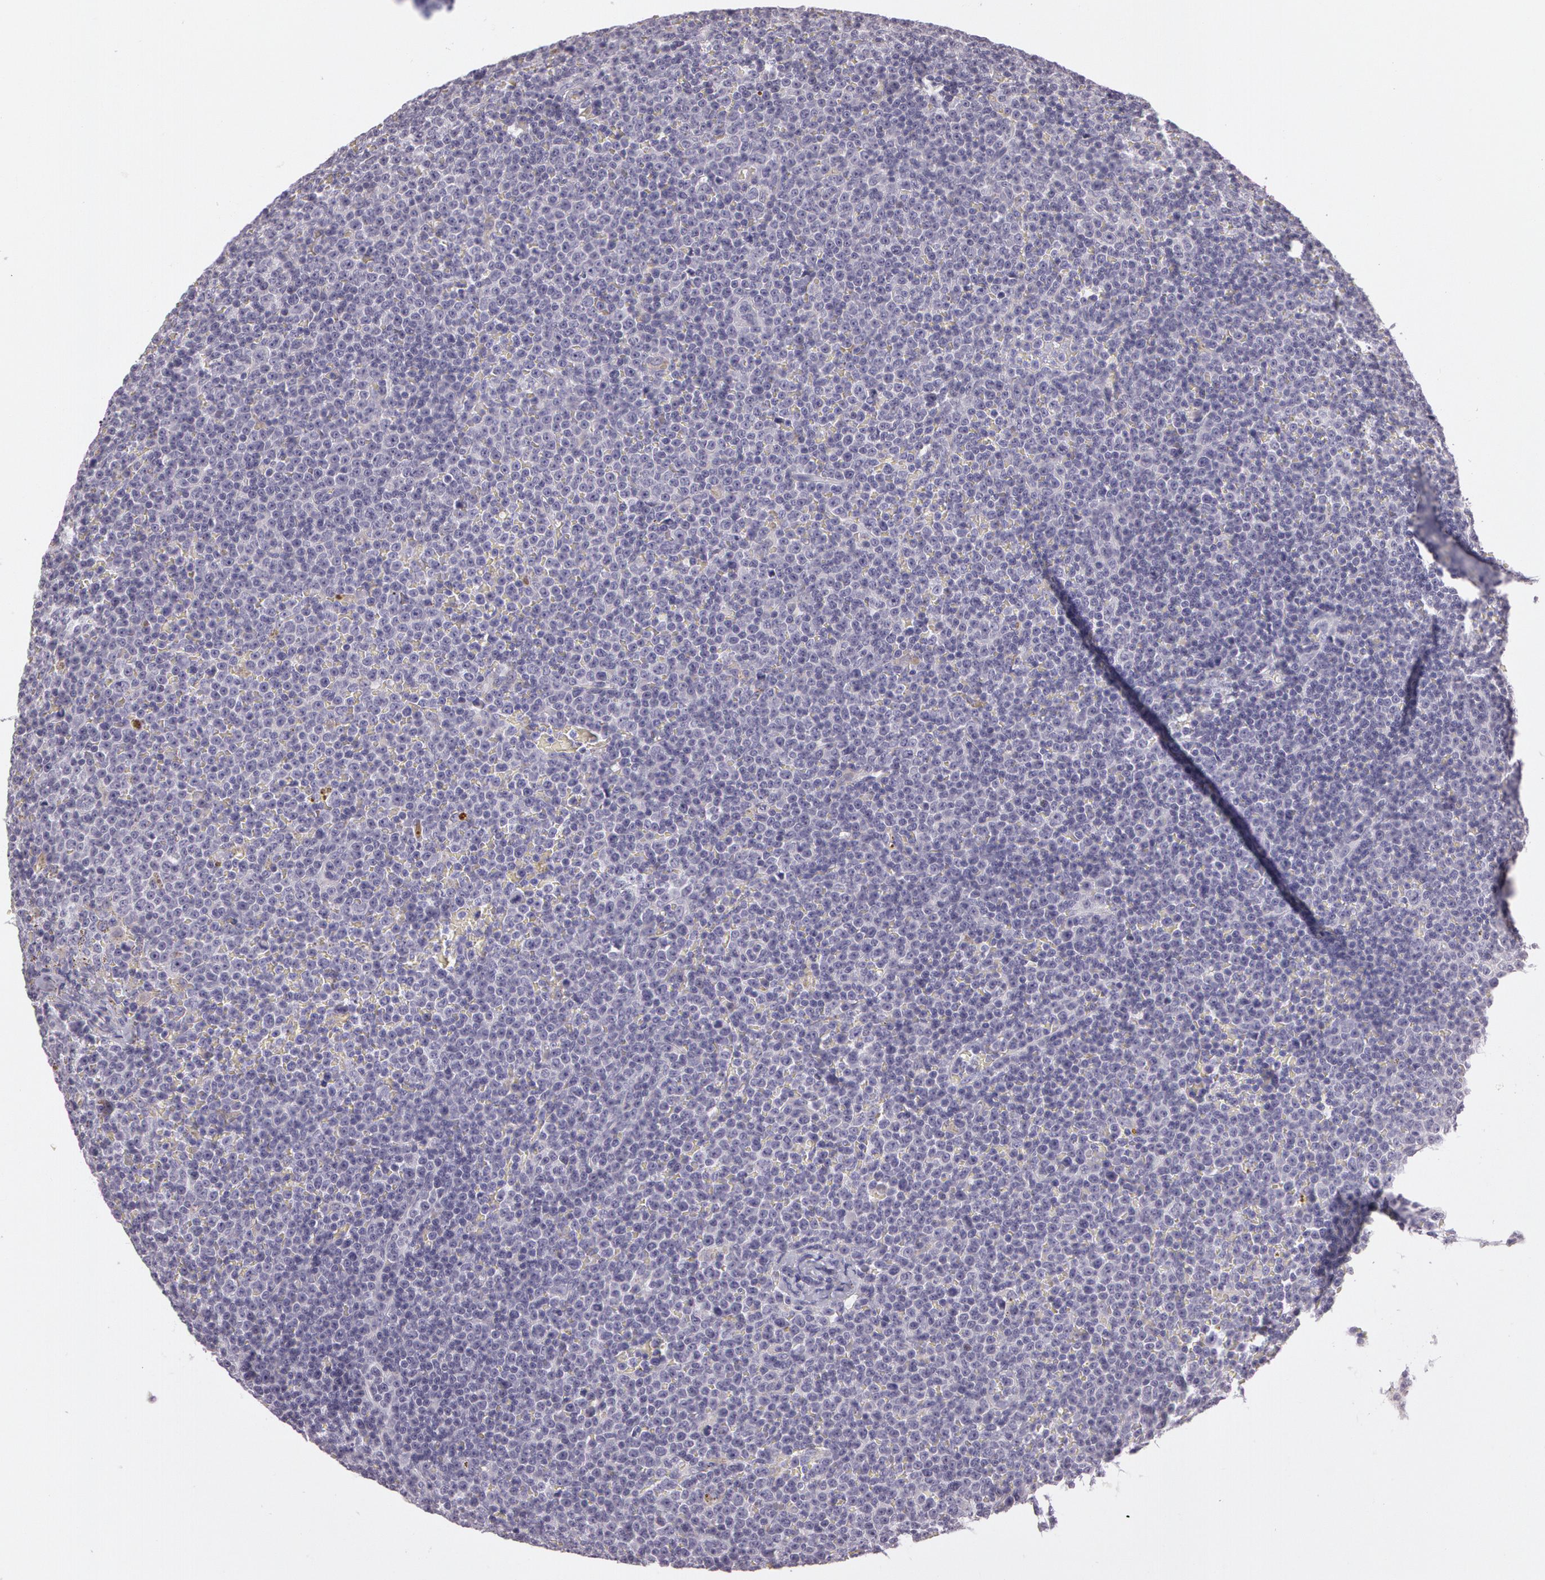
{"staining": {"intensity": "negative", "quantity": "none", "location": "none"}, "tissue": "lymphoma", "cell_type": "Tumor cells", "image_type": "cancer", "snomed": [{"axis": "morphology", "description": "Malignant lymphoma, non-Hodgkin's type, Low grade"}, {"axis": "topography", "description": "Lymph node"}], "caption": "This is an immunohistochemistry (IHC) histopathology image of low-grade malignant lymphoma, non-Hodgkin's type. There is no positivity in tumor cells.", "gene": "G2E3", "patient": {"sex": "male", "age": 50}}